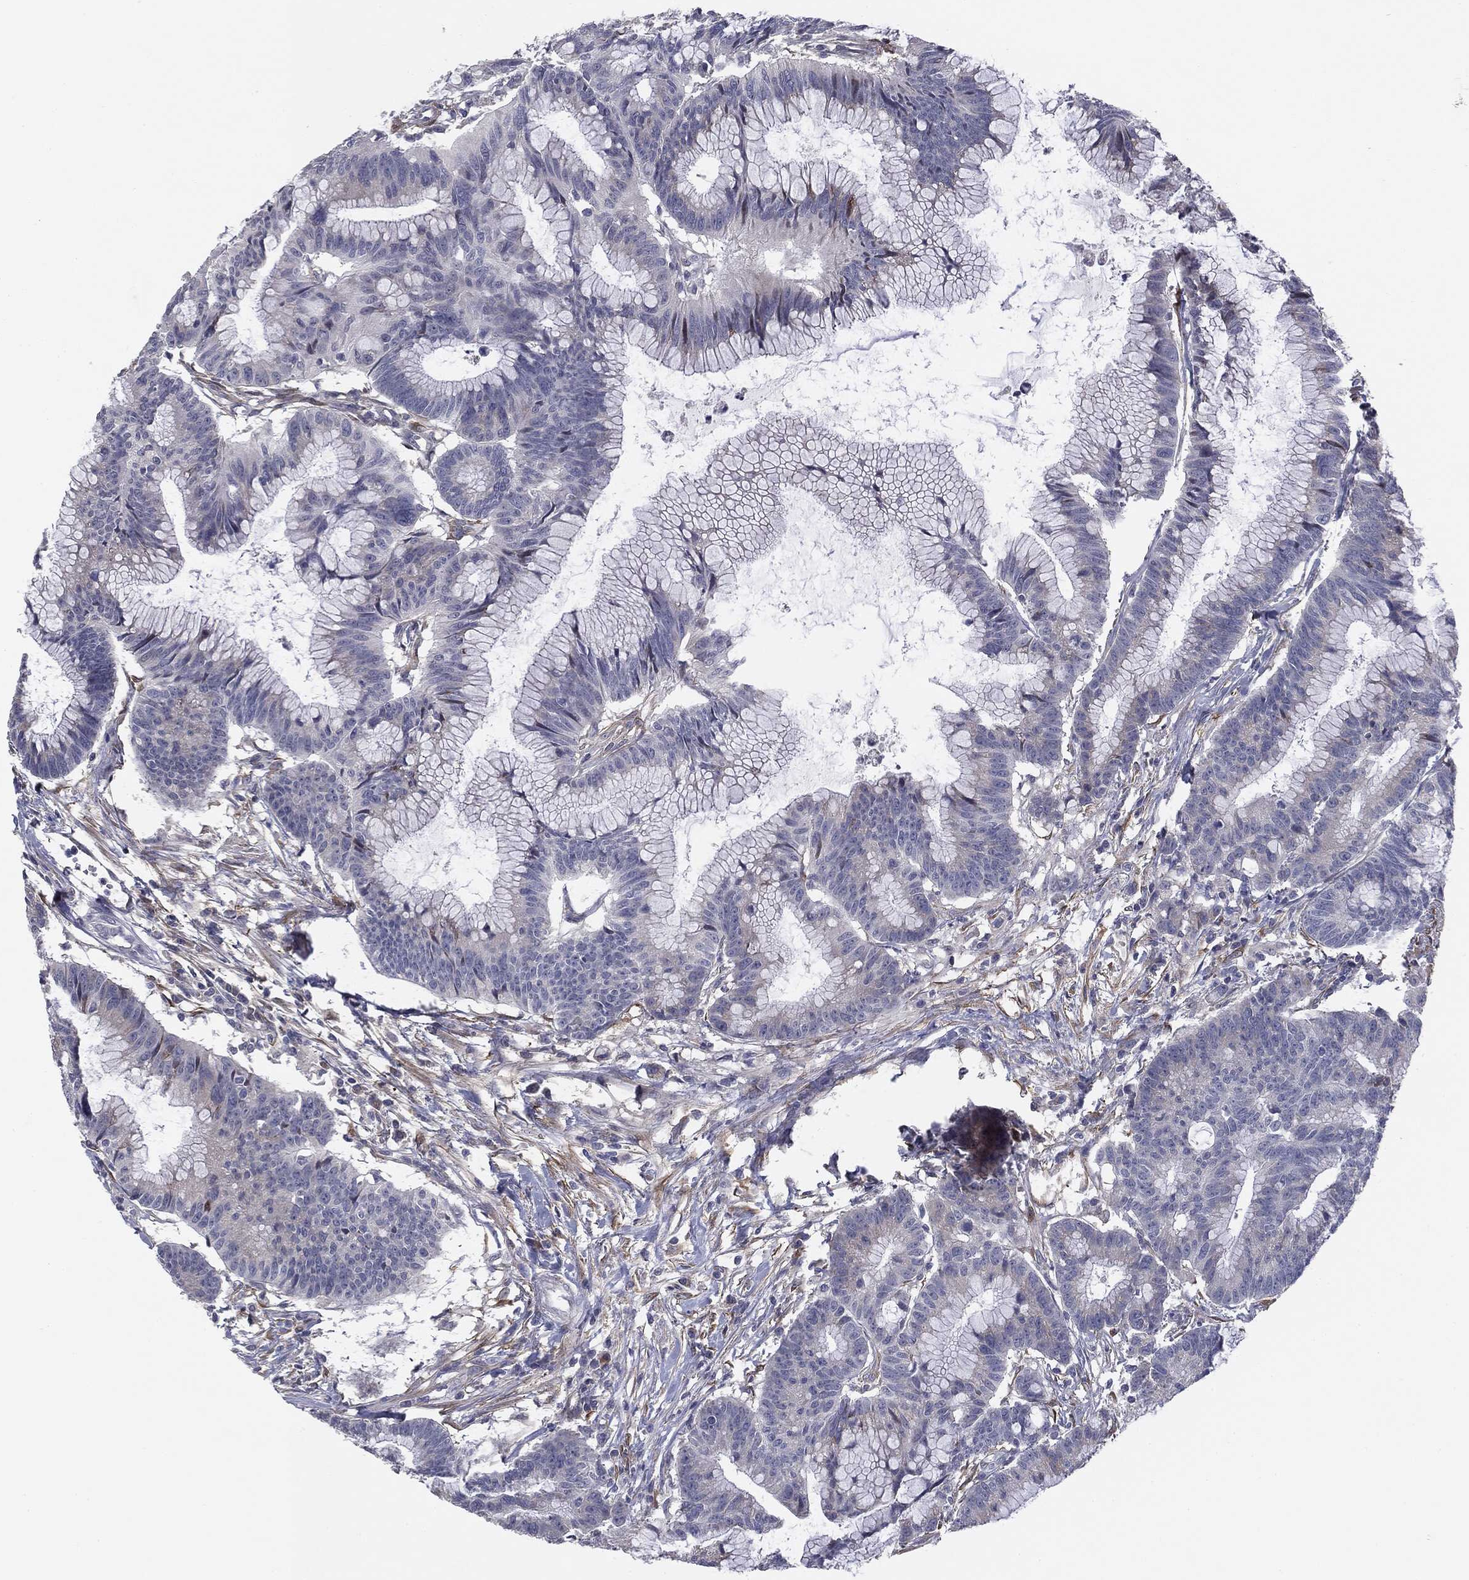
{"staining": {"intensity": "moderate", "quantity": "<25%", "location": "cytoplasmic/membranous"}, "tissue": "colorectal cancer", "cell_type": "Tumor cells", "image_type": "cancer", "snomed": [{"axis": "morphology", "description": "Adenocarcinoma, NOS"}, {"axis": "topography", "description": "Colon"}], "caption": "A high-resolution photomicrograph shows immunohistochemistry (IHC) staining of adenocarcinoma (colorectal), which displays moderate cytoplasmic/membranous staining in approximately <25% of tumor cells.", "gene": "KRT5", "patient": {"sex": "female", "age": 78}}